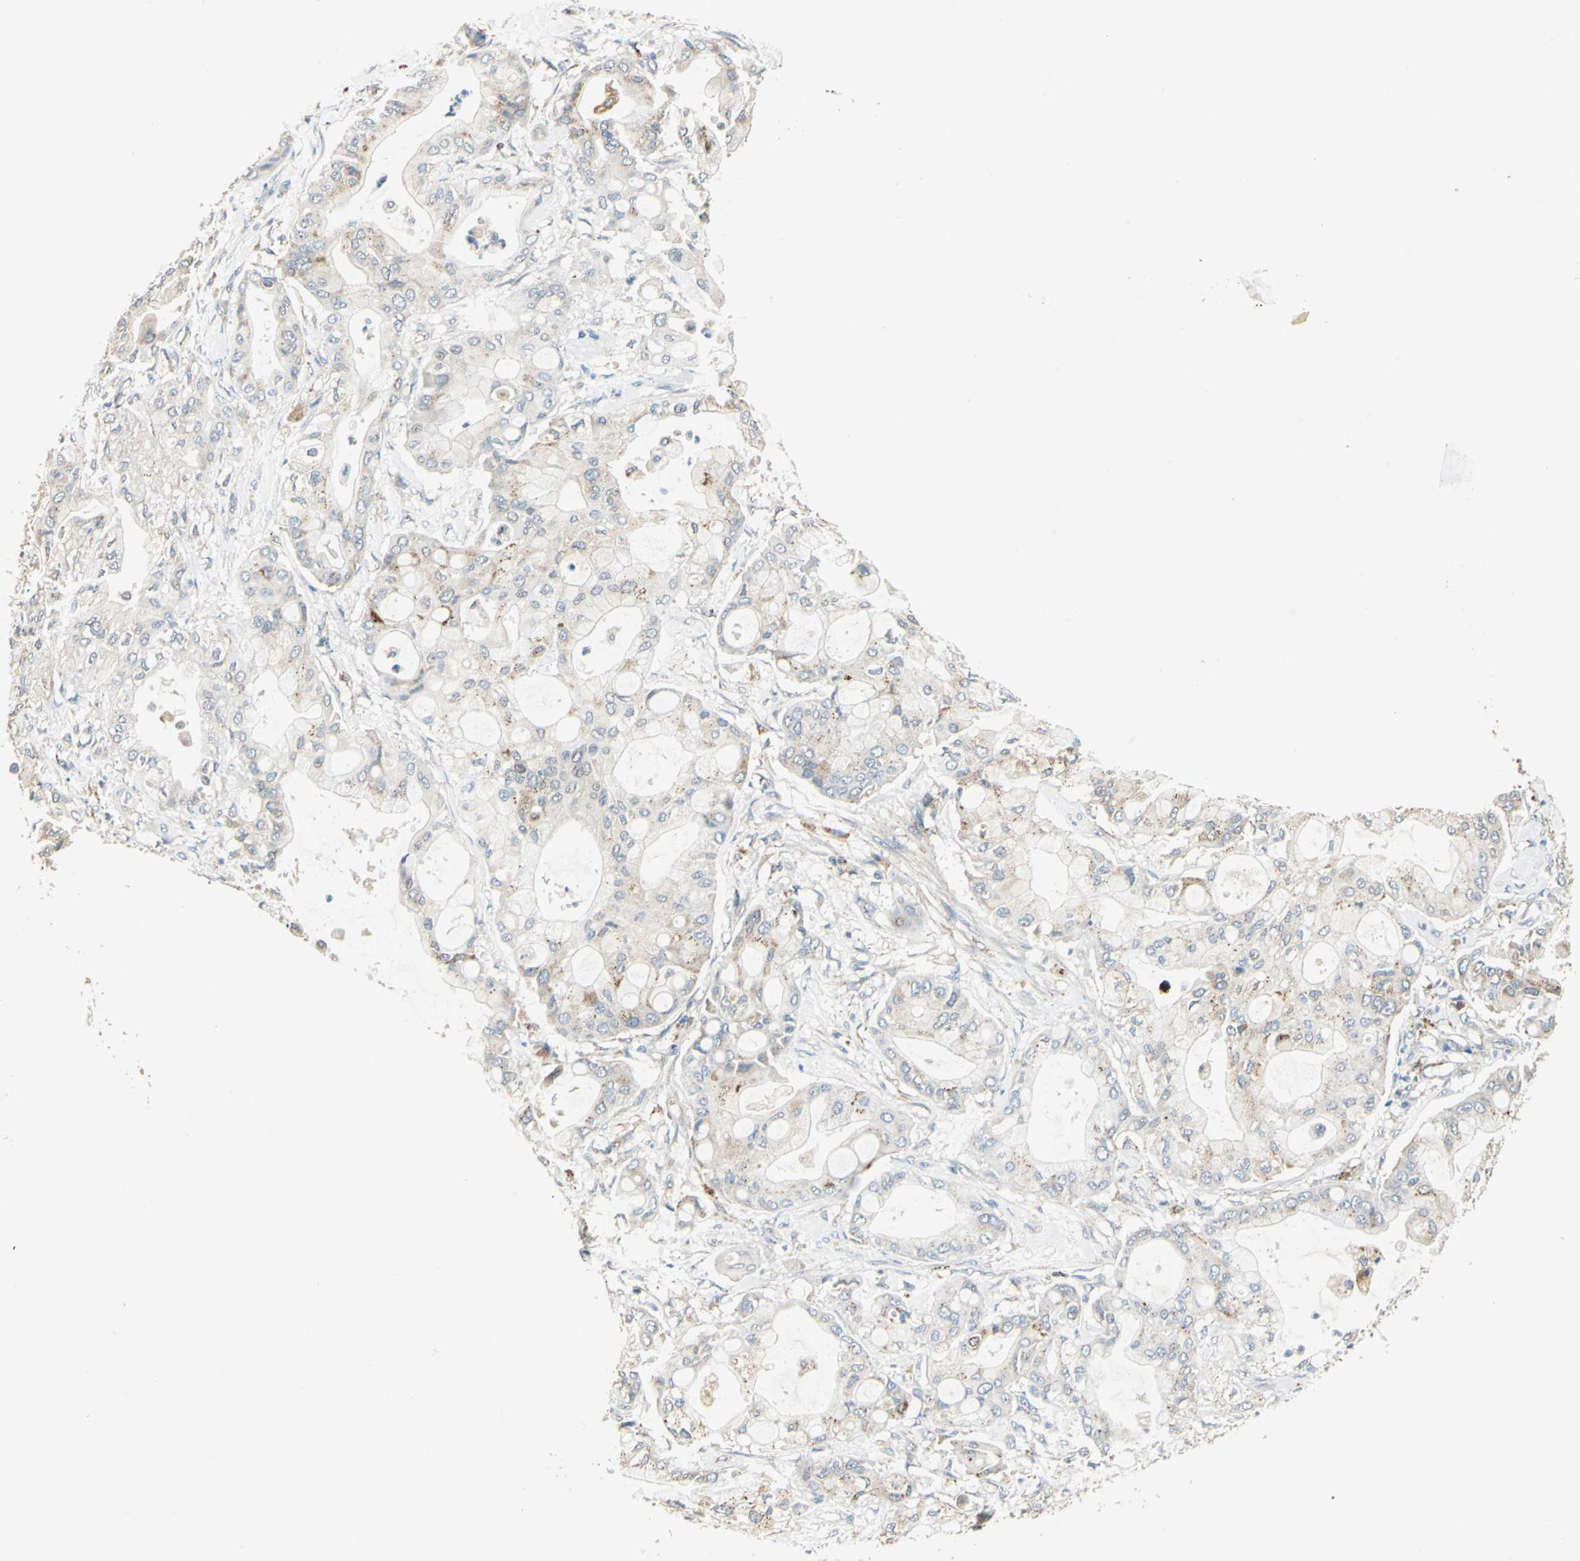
{"staining": {"intensity": "weak", "quantity": "25%-75%", "location": "cytoplasmic/membranous"}, "tissue": "pancreatic cancer", "cell_type": "Tumor cells", "image_type": "cancer", "snomed": [{"axis": "morphology", "description": "Adenocarcinoma, NOS"}, {"axis": "morphology", "description": "Adenocarcinoma, metastatic, NOS"}, {"axis": "topography", "description": "Lymph node"}, {"axis": "topography", "description": "Pancreas"}, {"axis": "topography", "description": "Duodenum"}], "caption": "Pancreatic cancer (metastatic adenocarcinoma) stained with DAB (3,3'-diaminobenzidine) IHC displays low levels of weak cytoplasmic/membranous expression in about 25%-75% of tumor cells.", "gene": "NIT1", "patient": {"sex": "female", "age": 64}}